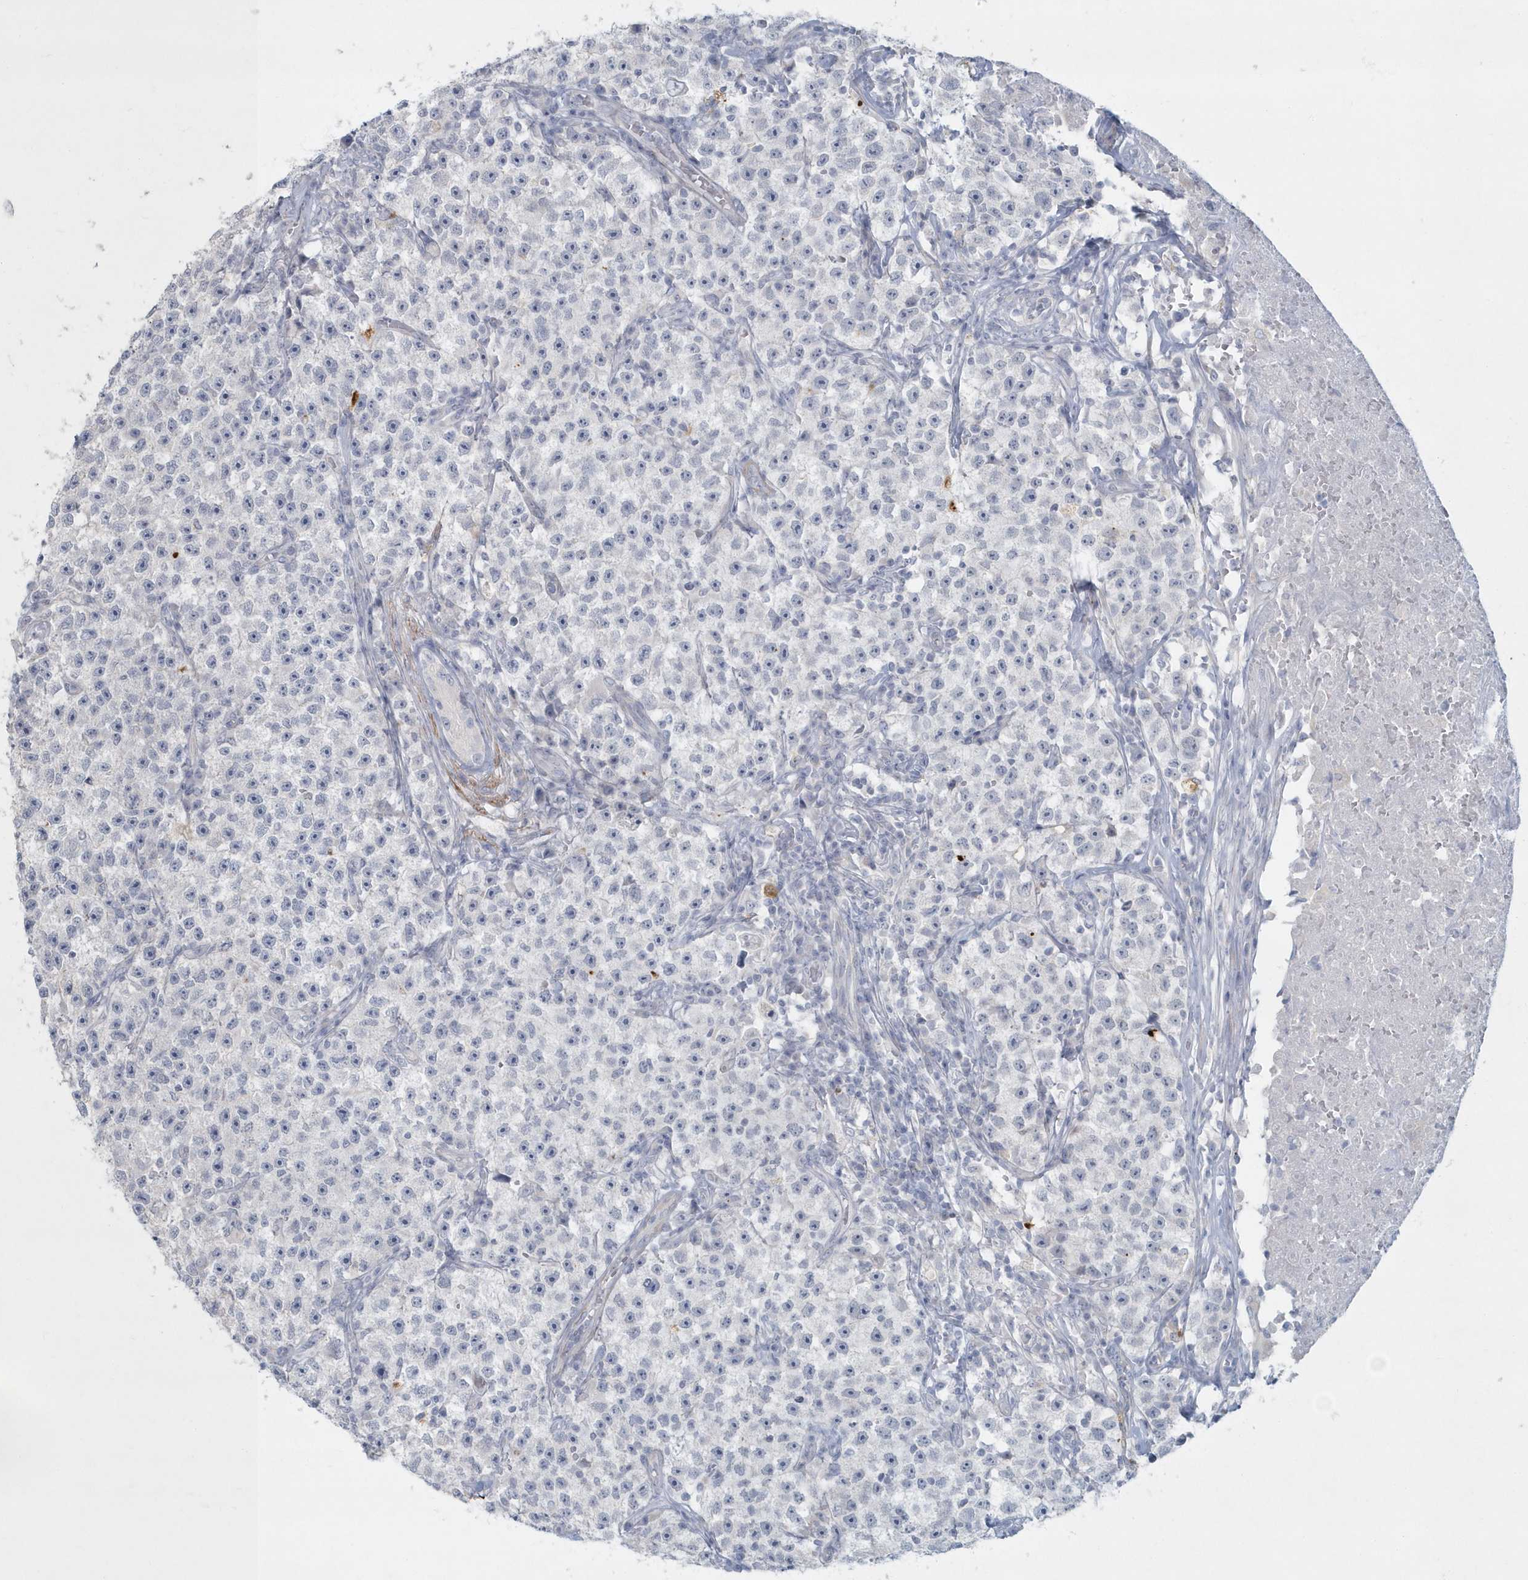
{"staining": {"intensity": "negative", "quantity": "none", "location": "none"}, "tissue": "testis cancer", "cell_type": "Tumor cells", "image_type": "cancer", "snomed": [{"axis": "morphology", "description": "Seminoma, NOS"}, {"axis": "topography", "description": "Testis"}], "caption": "There is no significant expression in tumor cells of seminoma (testis). Brightfield microscopy of immunohistochemistry stained with DAB (3,3'-diaminobenzidine) (brown) and hematoxylin (blue), captured at high magnification.", "gene": "MYOT", "patient": {"sex": "male", "age": 22}}